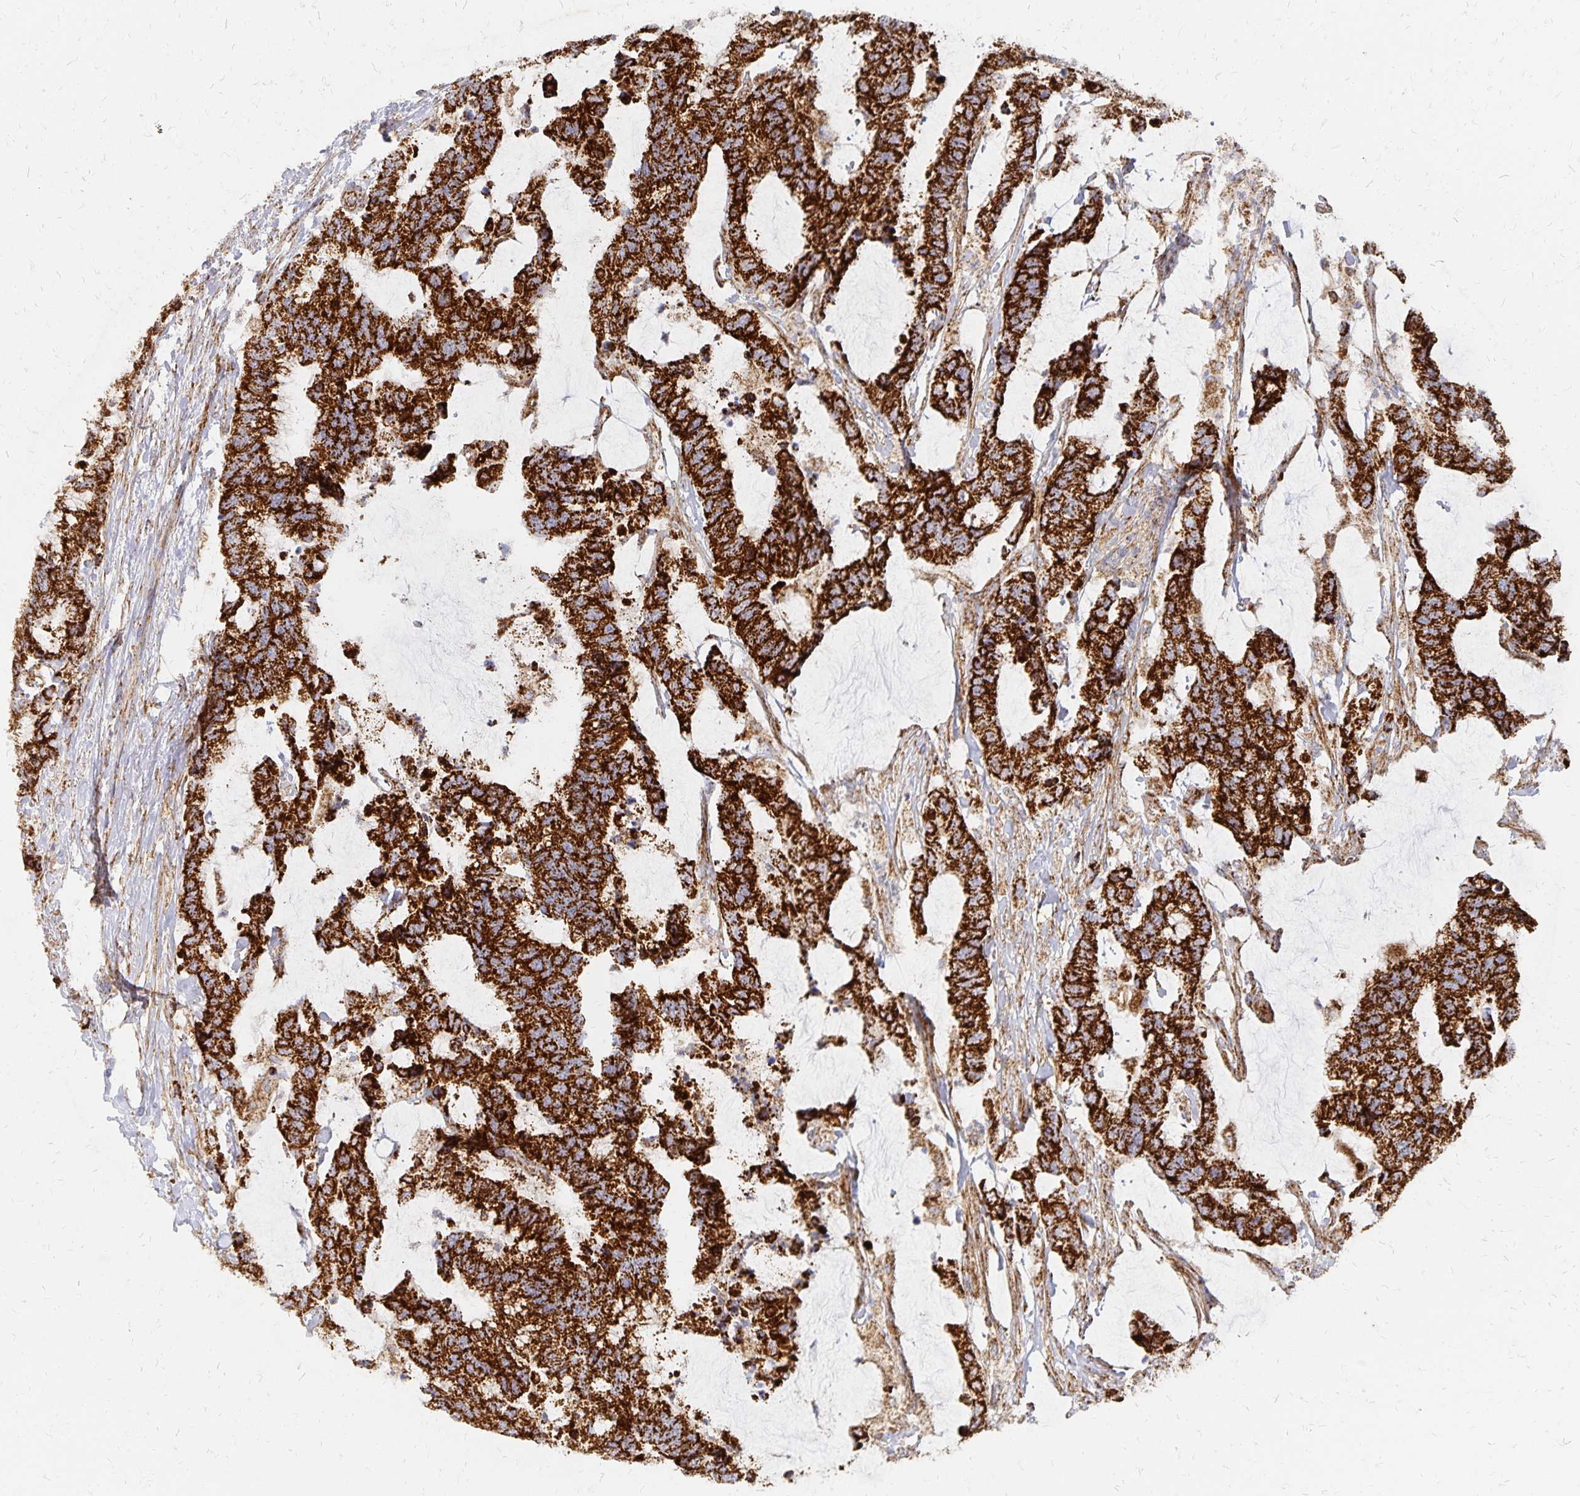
{"staining": {"intensity": "strong", "quantity": ">75%", "location": "cytoplasmic/membranous"}, "tissue": "colorectal cancer", "cell_type": "Tumor cells", "image_type": "cancer", "snomed": [{"axis": "morphology", "description": "Adenocarcinoma, NOS"}, {"axis": "topography", "description": "Rectum"}], "caption": "Colorectal cancer stained with IHC displays strong cytoplasmic/membranous positivity in about >75% of tumor cells. Using DAB (3,3'-diaminobenzidine) (brown) and hematoxylin (blue) stains, captured at high magnification using brightfield microscopy.", "gene": "STOML2", "patient": {"sex": "female", "age": 59}}